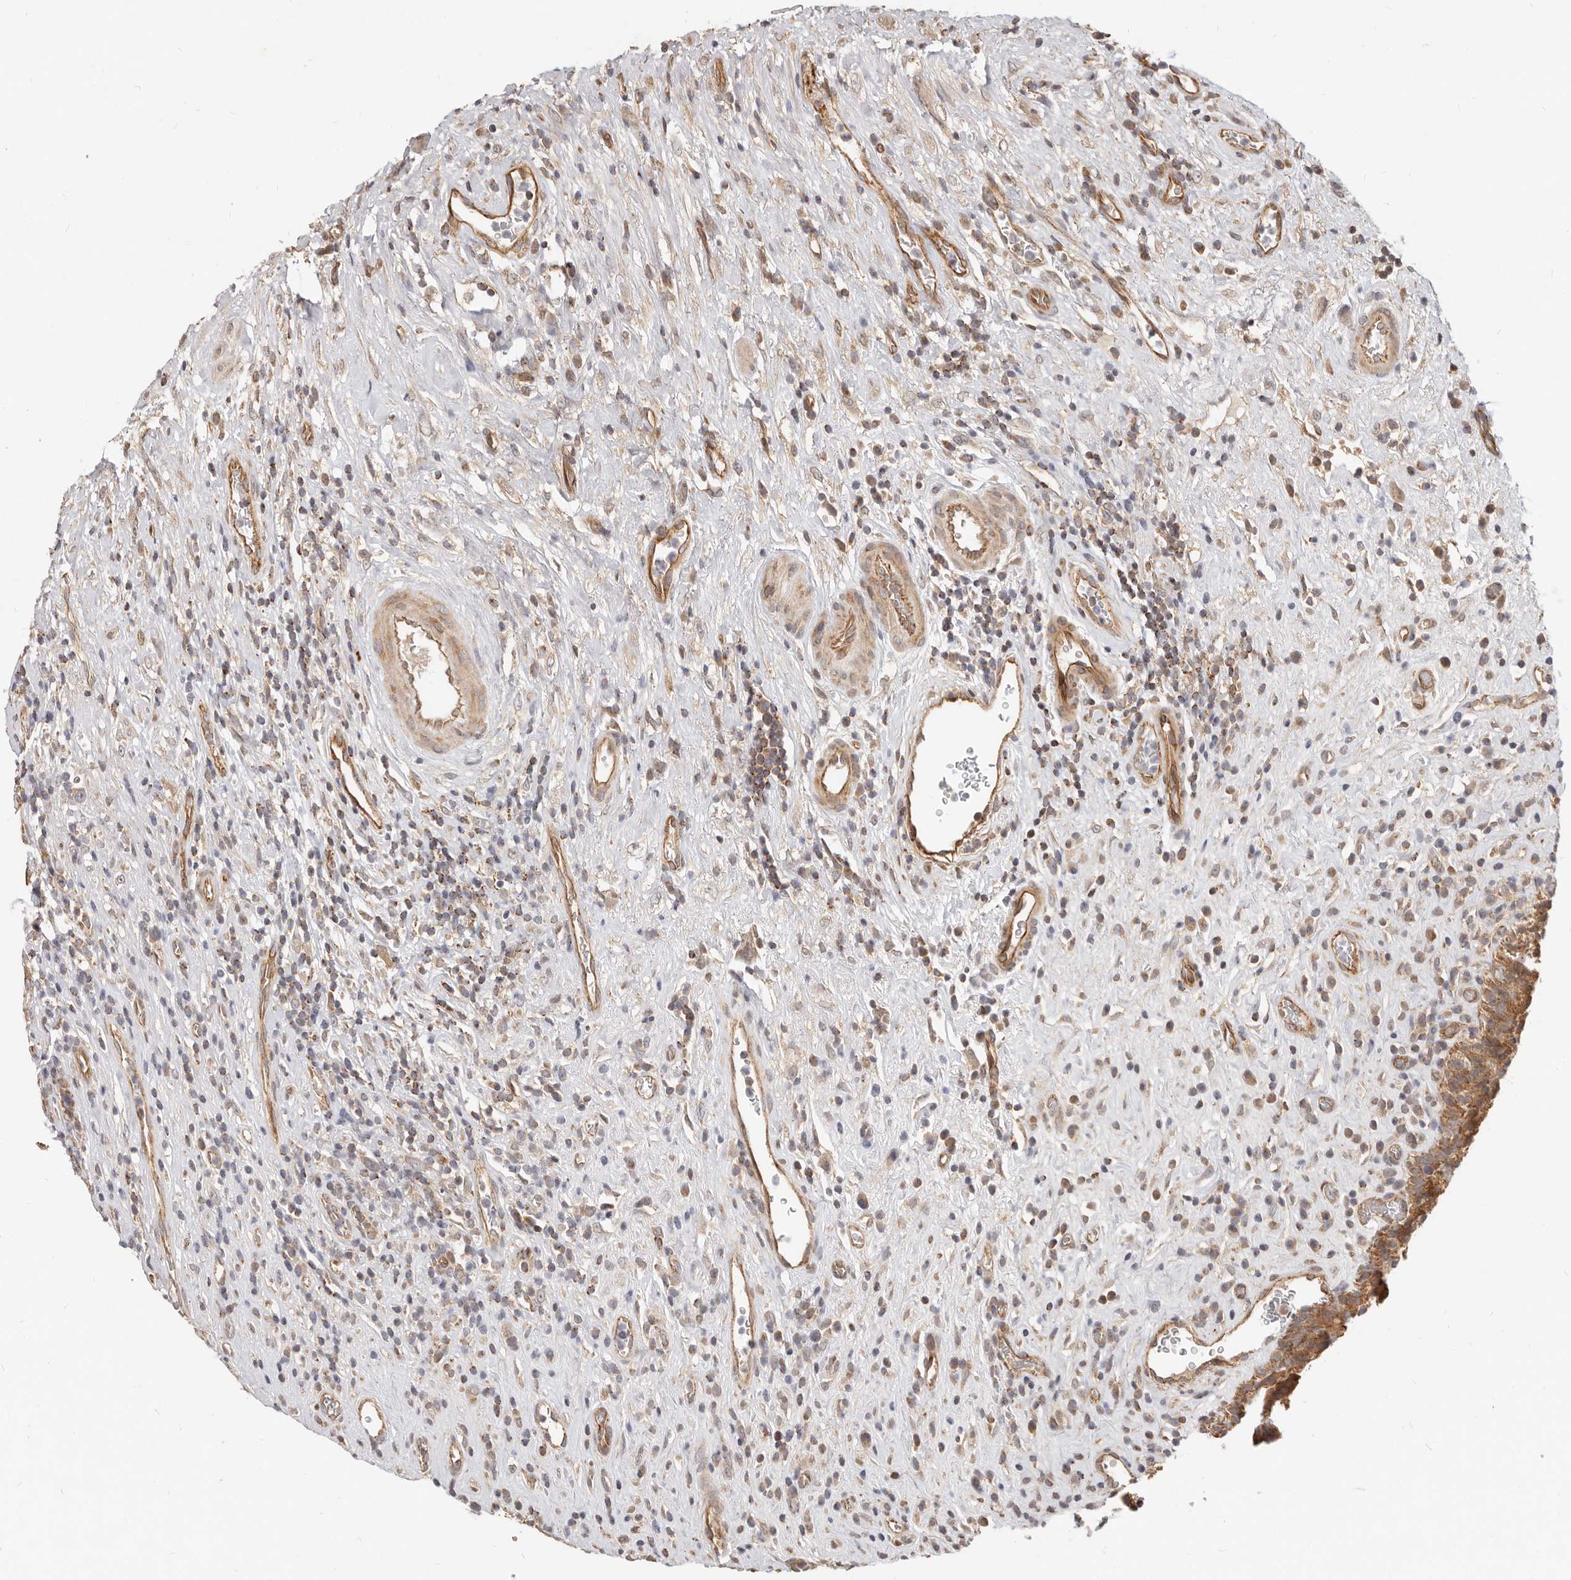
{"staining": {"intensity": "moderate", "quantity": ">75%", "location": "cytoplasmic/membranous"}, "tissue": "urinary bladder", "cell_type": "Urothelial cells", "image_type": "normal", "snomed": [{"axis": "morphology", "description": "Normal tissue, NOS"}, {"axis": "morphology", "description": "Inflammation, NOS"}, {"axis": "topography", "description": "Urinary bladder"}], "caption": "An immunohistochemistry (IHC) histopathology image of normal tissue is shown. Protein staining in brown labels moderate cytoplasmic/membranous positivity in urinary bladder within urothelial cells. The staining was performed using DAB (3,3'-diaminobenzidine) to visualize the protein expression in brown, while the nuclei were stained in blue with hematoxylin (Magnification: 20x).", "gene": "USP49", "patient": {"sex": "female", "age": 75}}